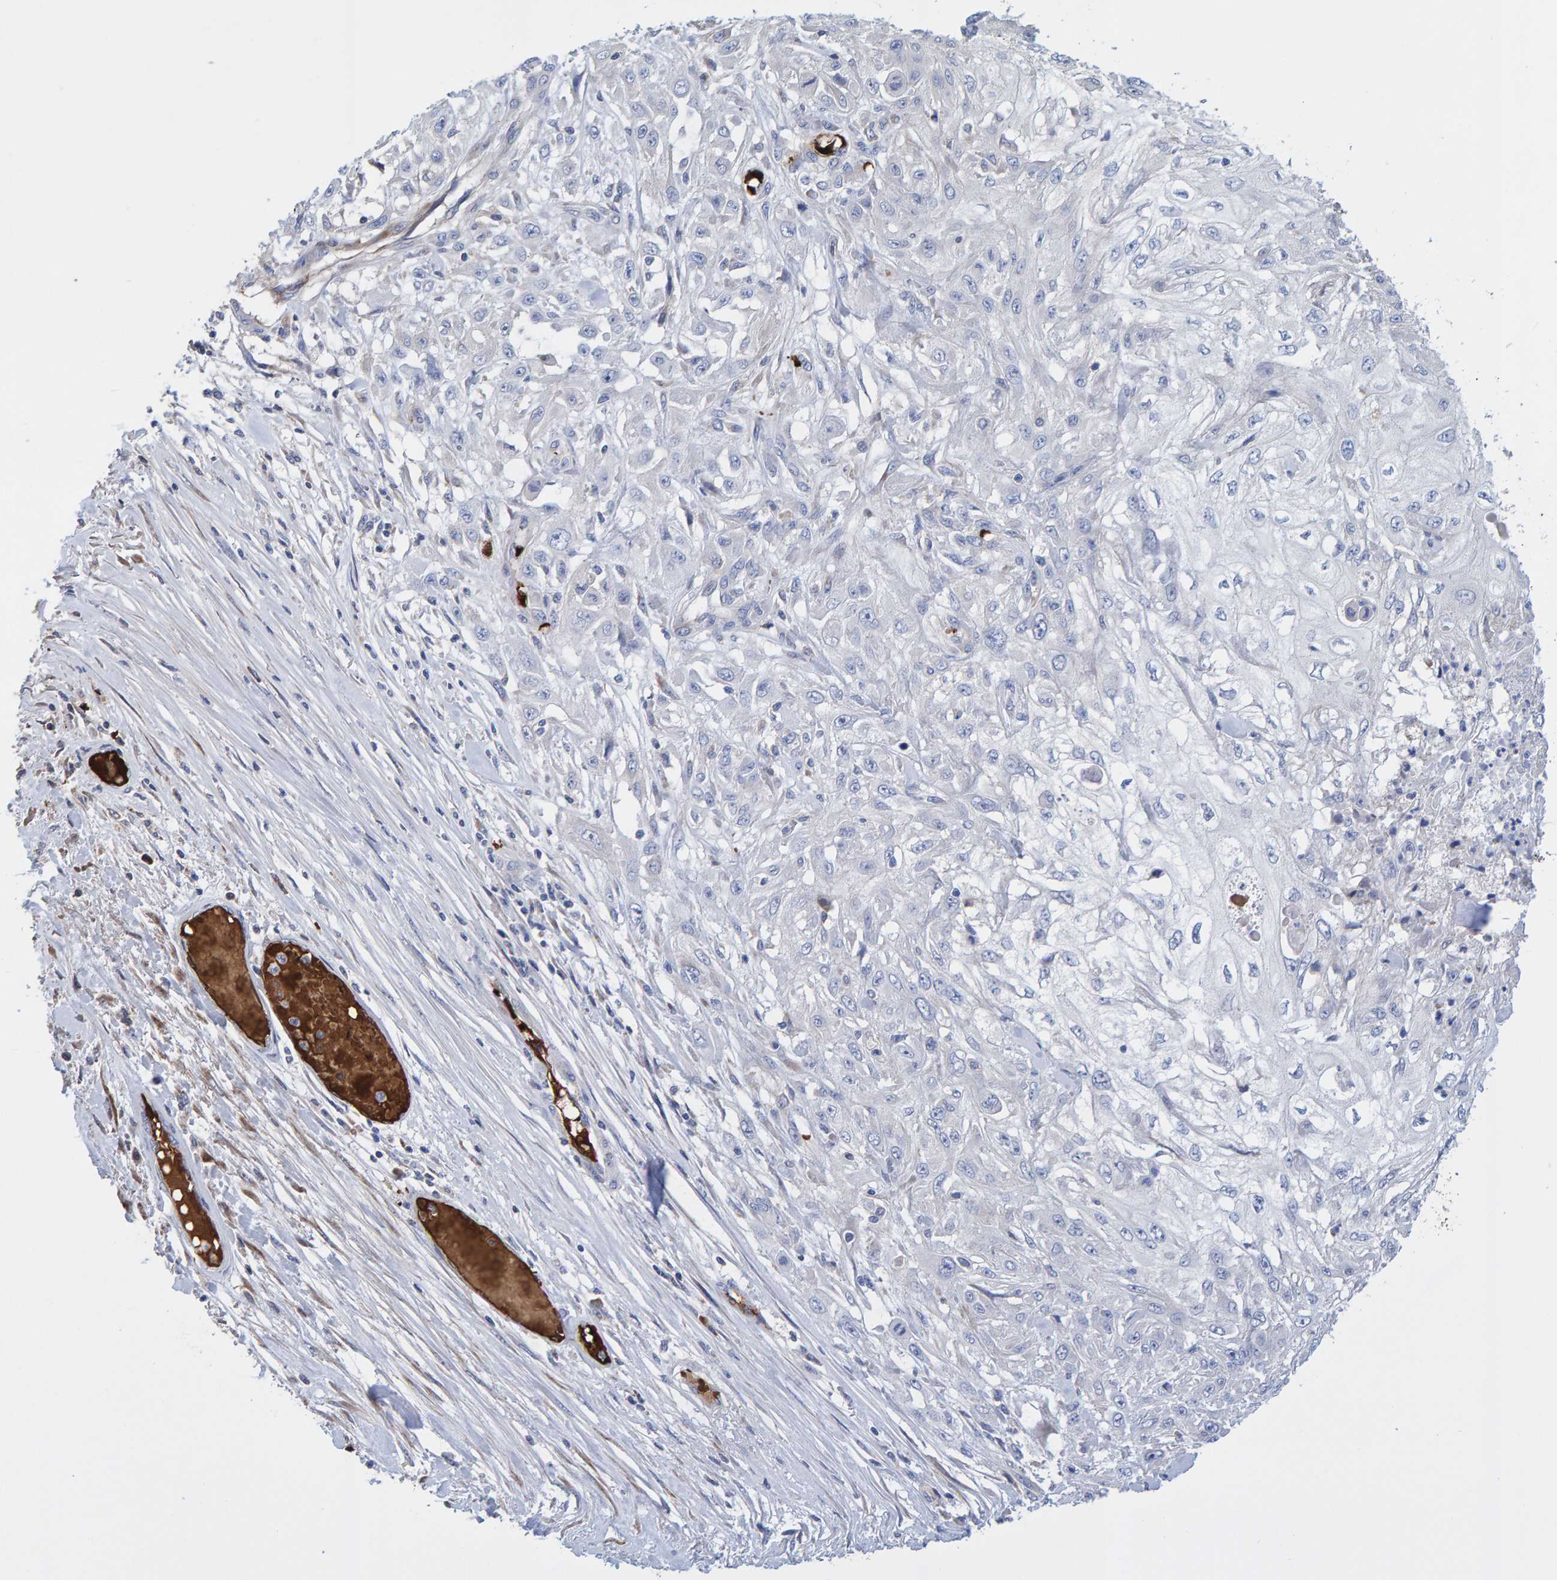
{"staining": {"intensity": "negative", "quantity": "none", "location": "none"}, "tissue": "skin cancer", "cell_type": "Tumor cells", "image_type": "cancer", "snomed": [{"axis": "morphology", "description": "Squamous cell carcinoma, NOS"}, {"axis": "morphology", "description": "Squamous cell carcinoma, metastatic, NOS"}, {"axis": "topography", "description": "Skin"}, {"axis": "topography", "description": "Lymph node"}], "caption": "Tumor cells show no significant protein staining in skin cancer (metastatic squamous cell carcinoma).", "gene": "VPS9D1", "patient": {"sex": "male", "age": 75}}